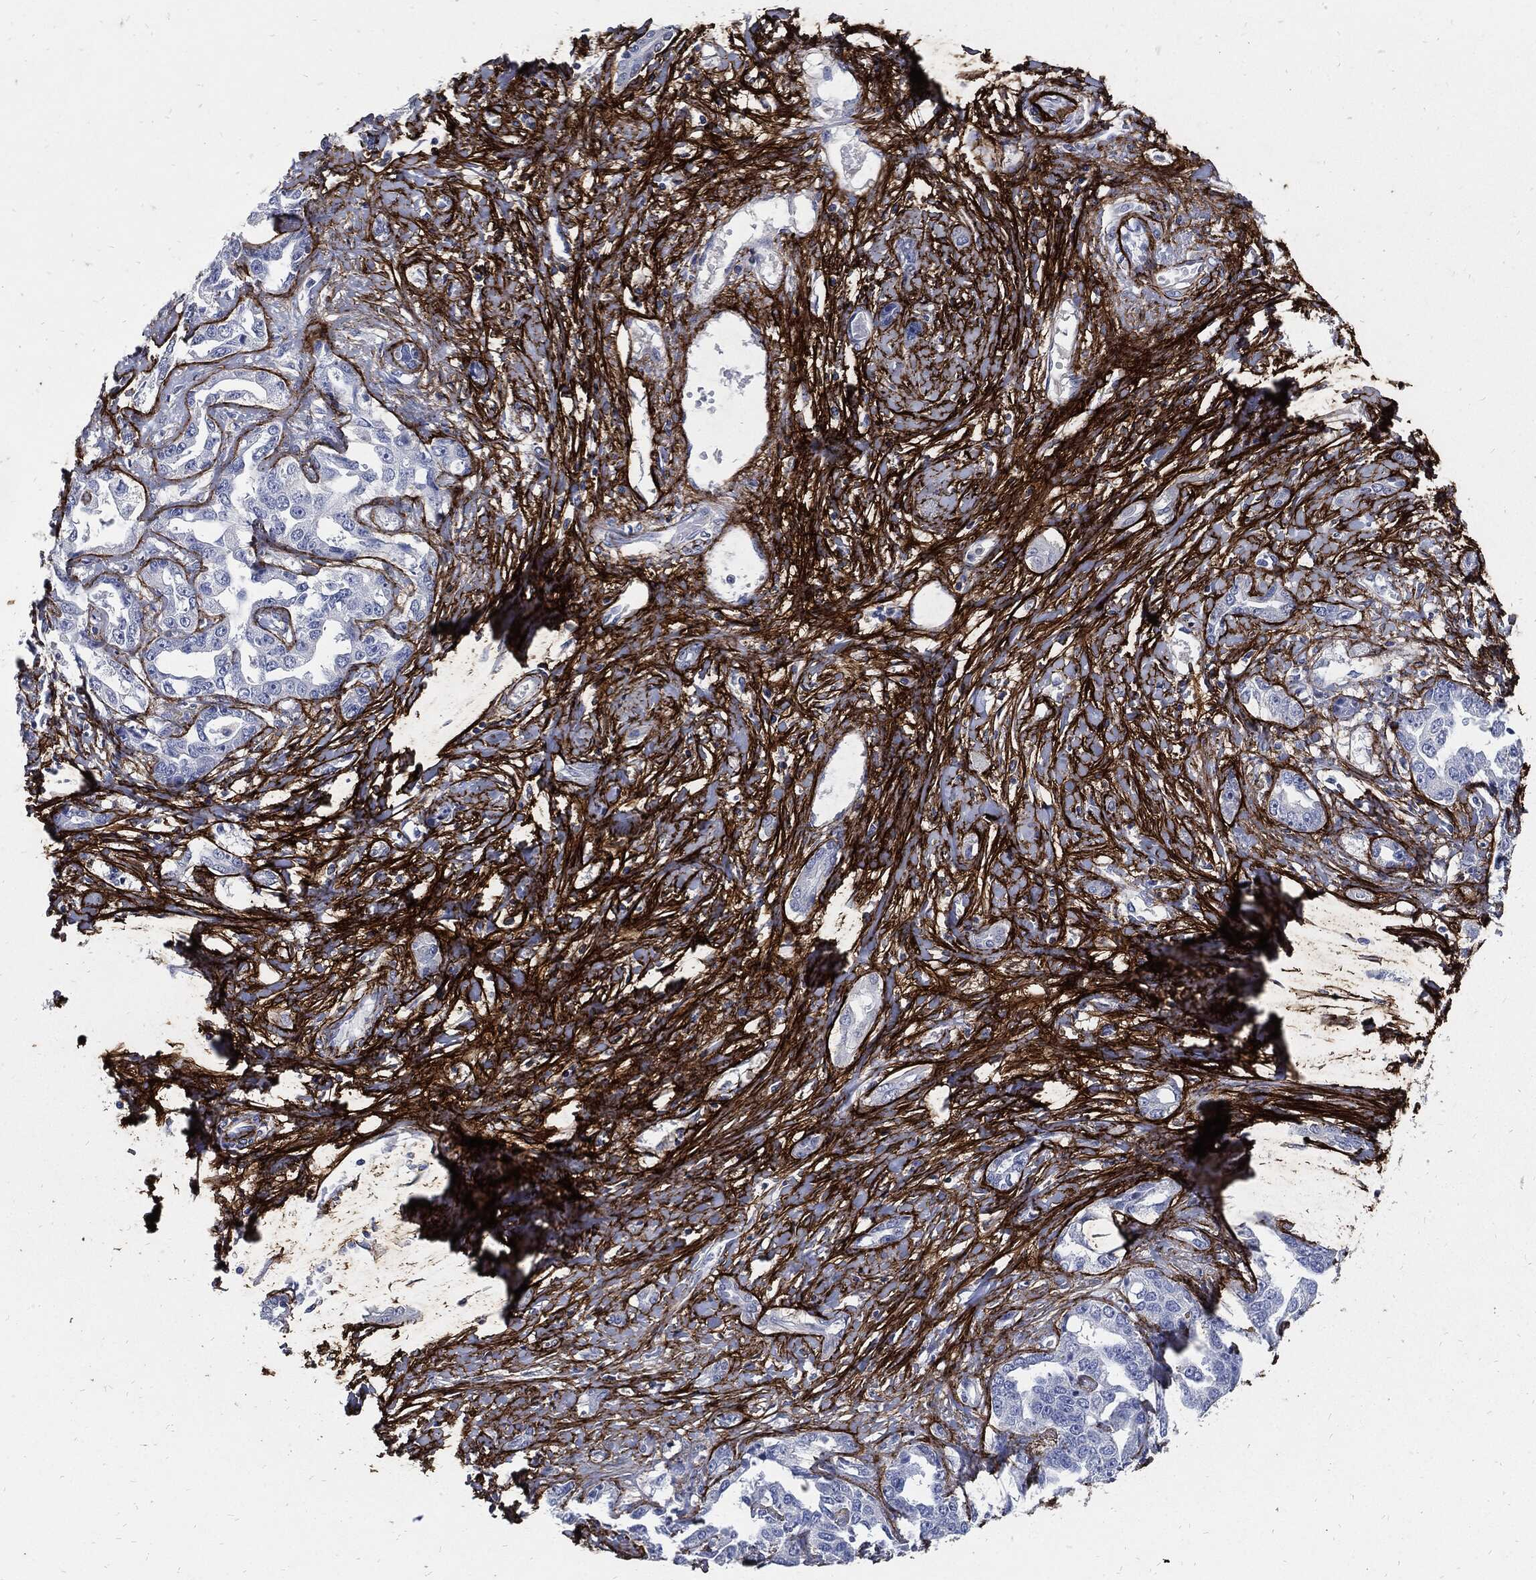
{"staining": {"intensity": "negative", "quantity": "none", "location": "none"}, "tissue": "liver cancer", "cell_type": "Tumor cells", "image_type": "cancer", "snomed": [{"axis": "morphology", "description": "Cholangiocarcinoma"}, {"axis": "topography", "description": "Liver"}], "caption": "There is no significant expression in tumor cells of liver cholangiocarcinoma.", "gene": "FBN1", "patient": {"sex": "male", "age": 59}}